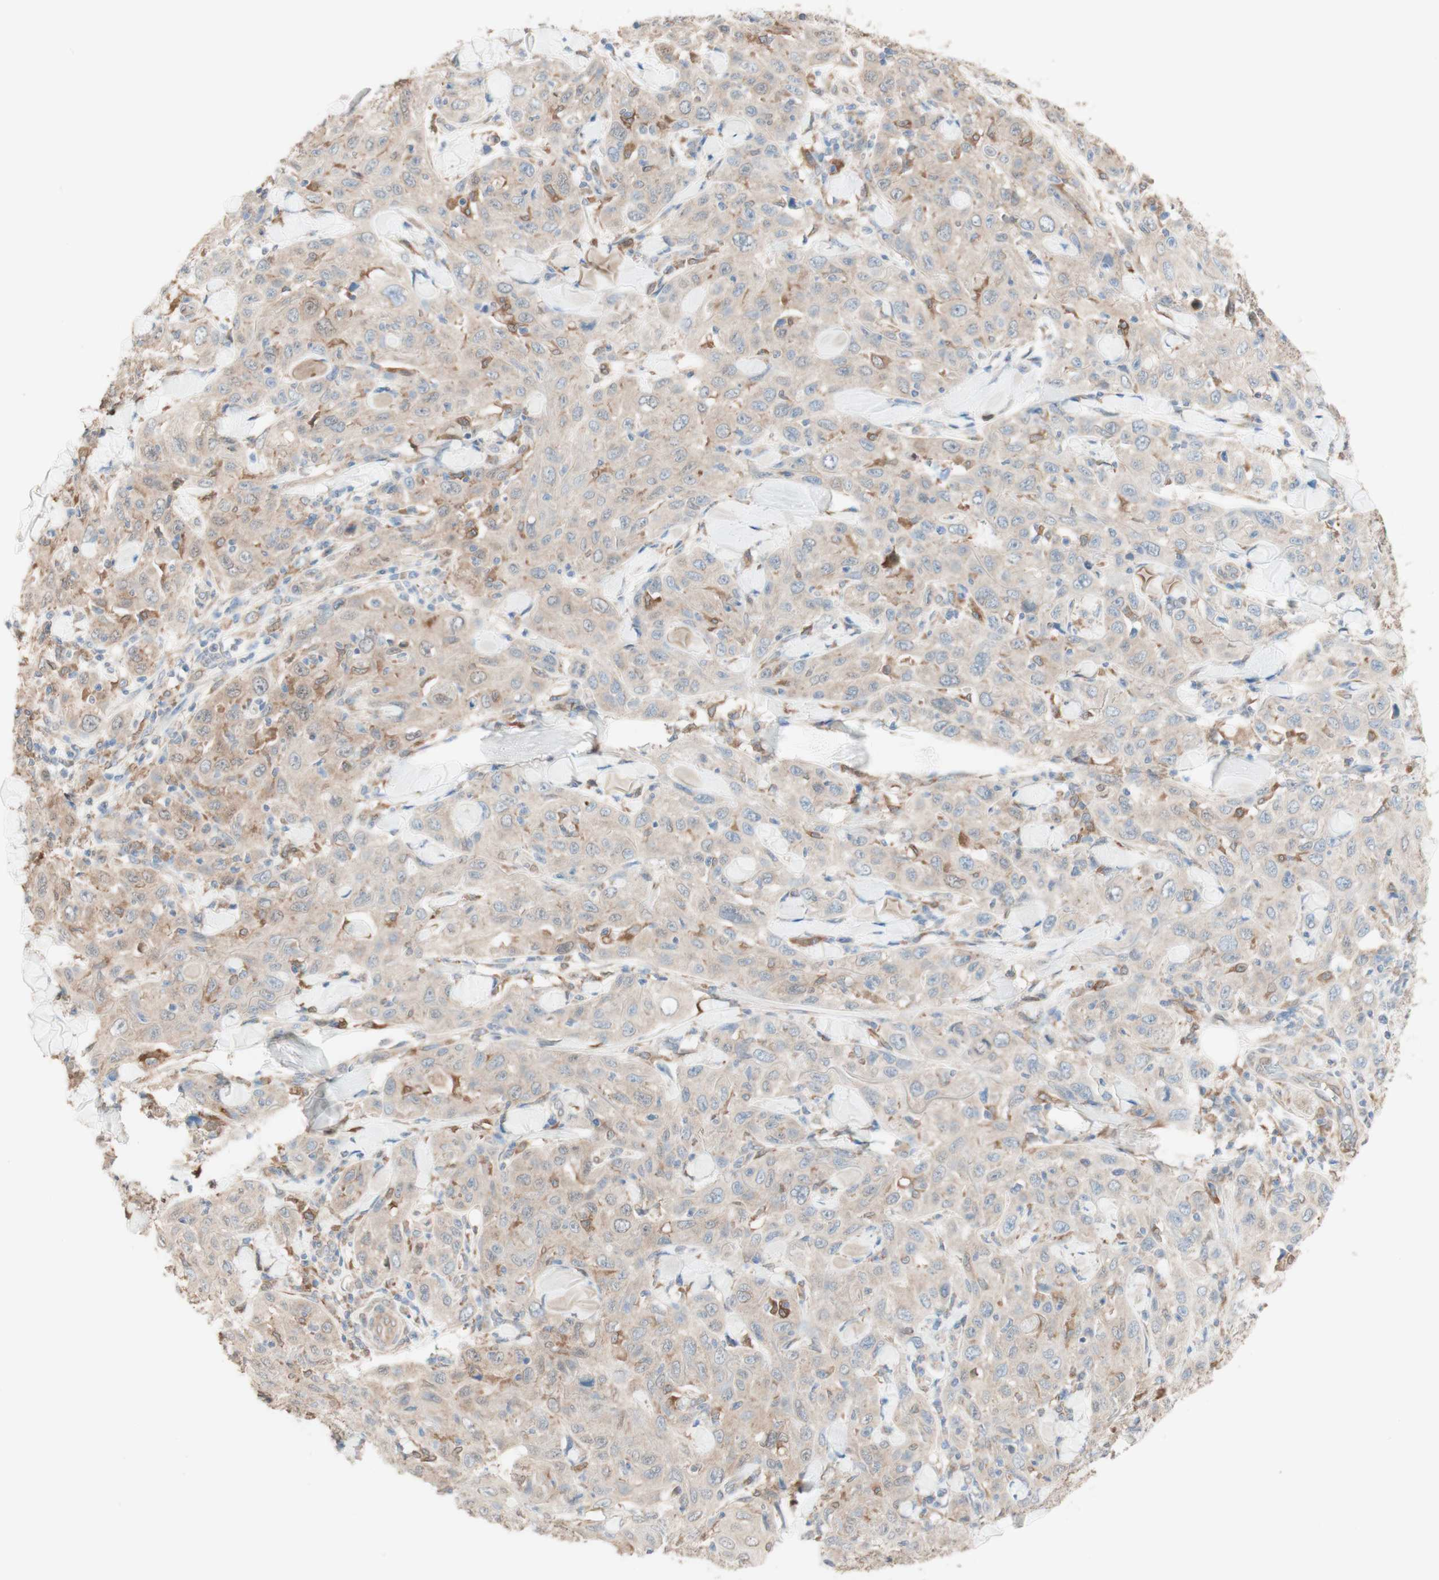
{"staining": {"intensity": "weak", "quantity": ">75%", "location": "cytoplasmic/membranous"}, "tissue": "skin cancer", "cell_type": "Tumor cells", "image_type": "cancer", "snomed": [{"axis": "morphology", "description": "Squamous cell carcinoma, NOS"}, {"axis": "topography", "description": "Skin"}], "caption": "Immunohistochemistry (IHC) micrograph of neoplastic tissue: human skin cancer (squamous cell carcinoma) stained using immunohistochemistry exhibits low levels of weak protein expression localized specifically in the cytoplasmic/membranous of tumor cells, appearing as a cytoplasmic/membranous brown color.", "gene": "COMT", "patient": {"sex": "female", "age": 88}}